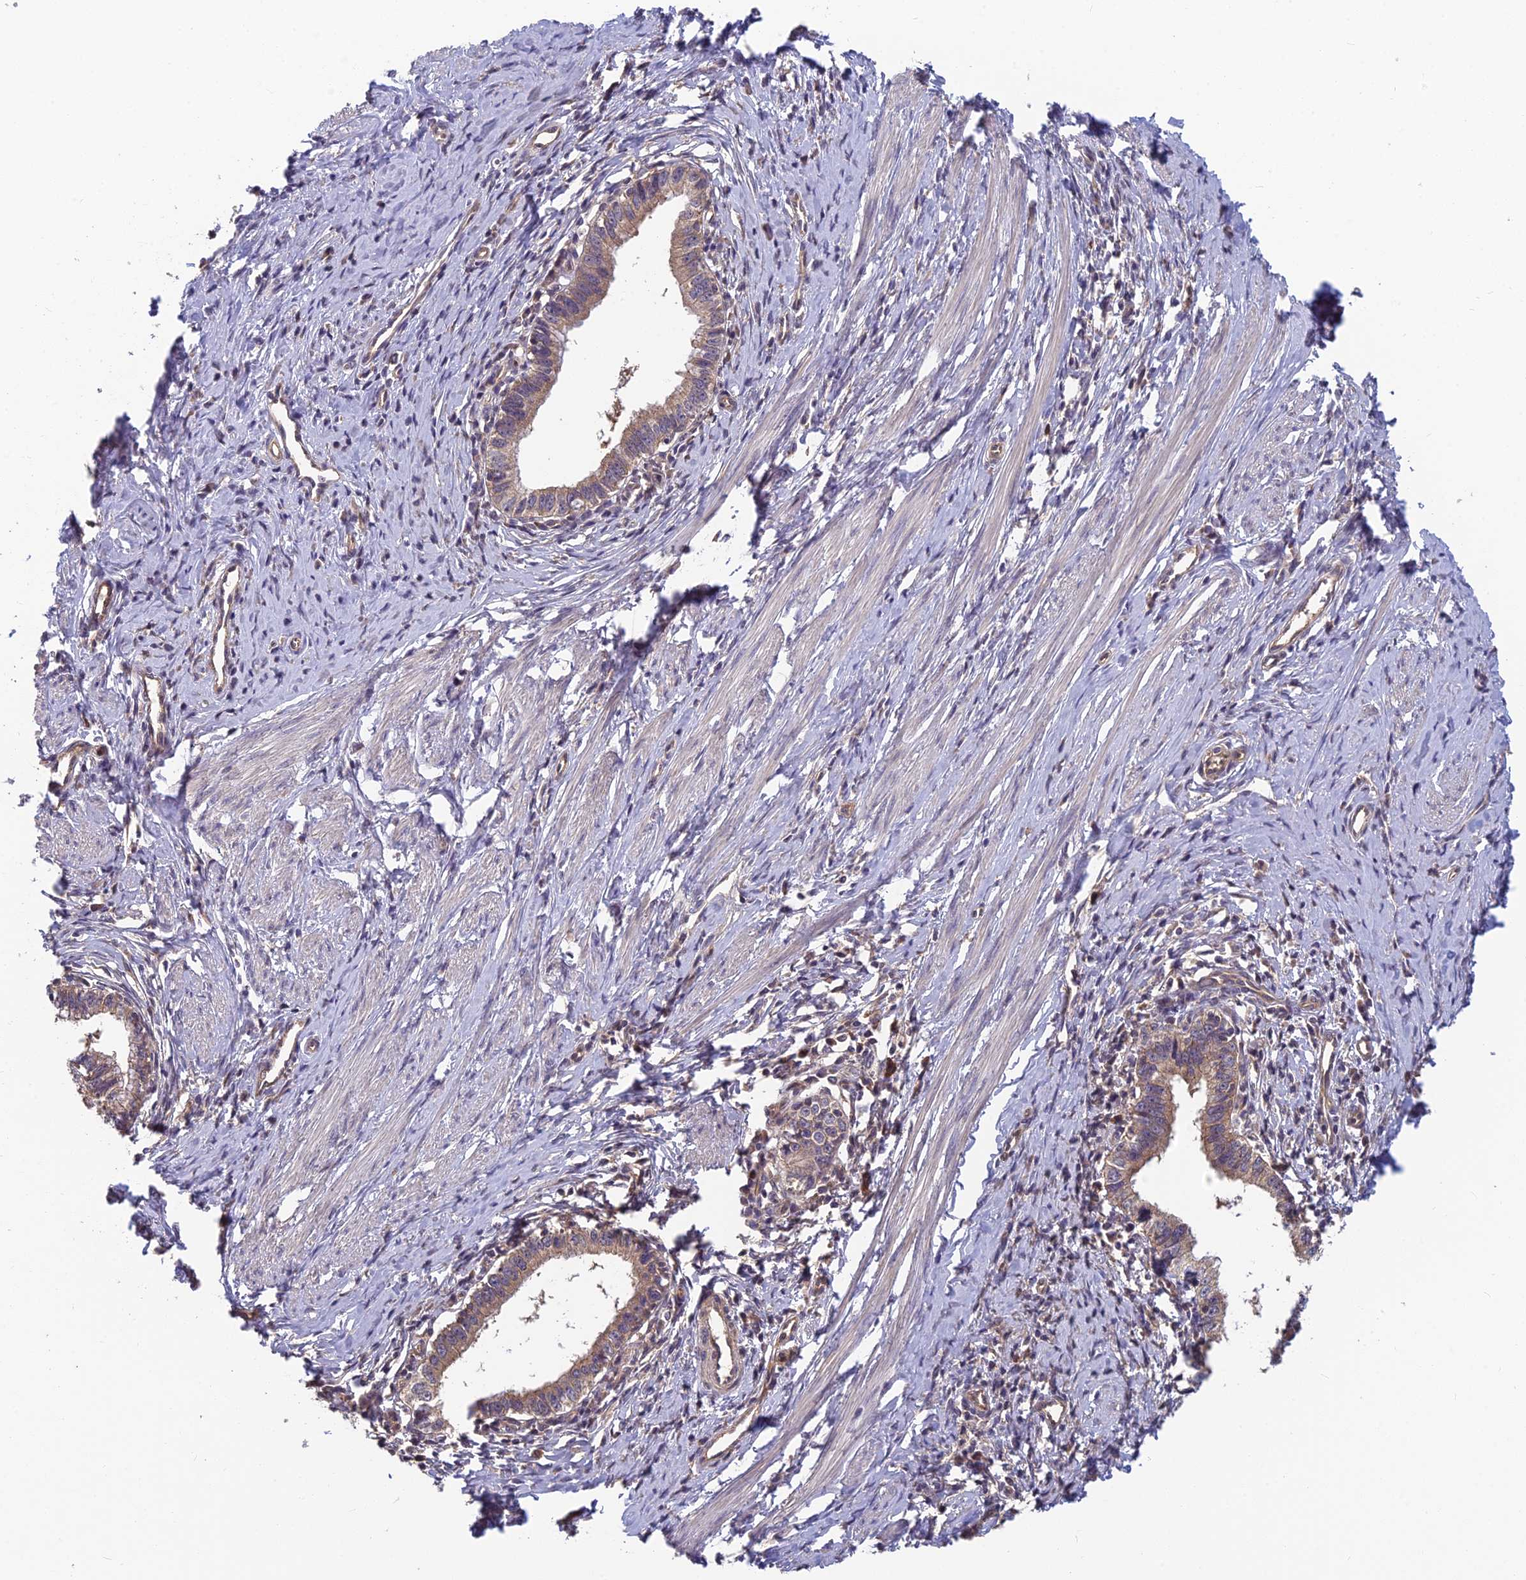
{"staining": {"intensity": "weak", "quantity": ">75%", "location": "cytoplasmic/membranous"}, "tissue": "cervical cancer", "cell_type": "Tumor cells", "image_type": "cancer", "snomed": [{"axis": "morphology", "description": "Adenocarcinoma, NOS"}, {"axis": "topography", "description": "Cervix"}], "caption": "Immunohistochemistry photomicrograph of neoplastic tissue: human cervical adenocarcinoma stained using immunohistochemistry shows low levels of weak protein expression localized specifically in the cytoplasmic/membranous of tumor cells, appearing as a cytoplasmic/membranous brown color.", "gene": "PIKFYVE", "patient": {"sex": "female", "age": 36}}